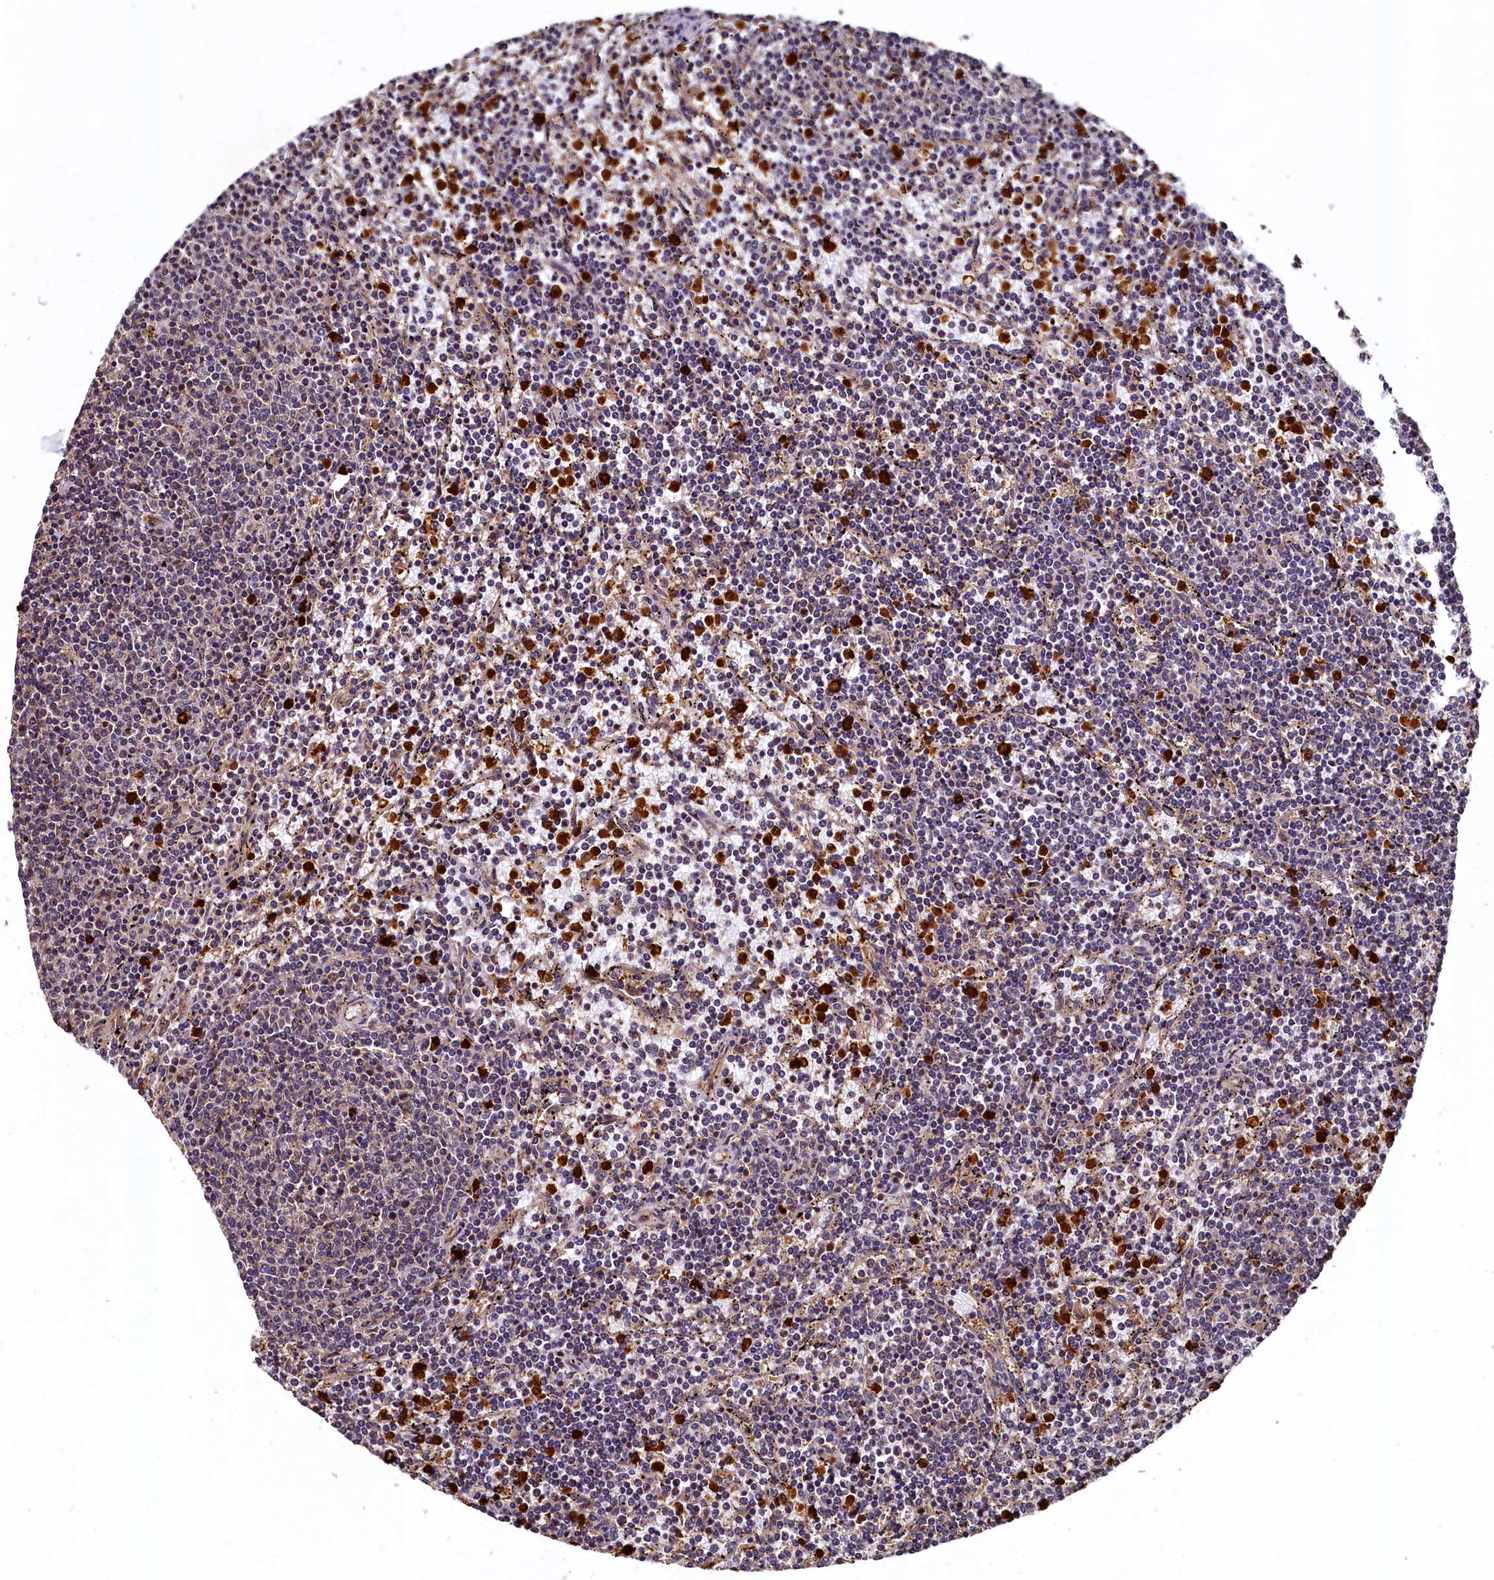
{"staining": {"intensity": "negative", "quantity": "none", "location": "none"}, "tissue": "lymphoma", "cell_type": "Tumor cells", "image_type": "cancer", "snomed": [{"axis": "morphology", "description": "Malignant lymphoma, non-Hodgkin's type, Low grade"}, {"axis": "topography", "description": "Spleen"}], "caption": "Protein analysis of low-grade malignant lymphoma, non-Hodgkin's type demonstrates no significant expression in tumor cells. Nuclei are stained in blue.", "gene": "CCDC102B", "patient": {"sex": "female", "age": 50}}